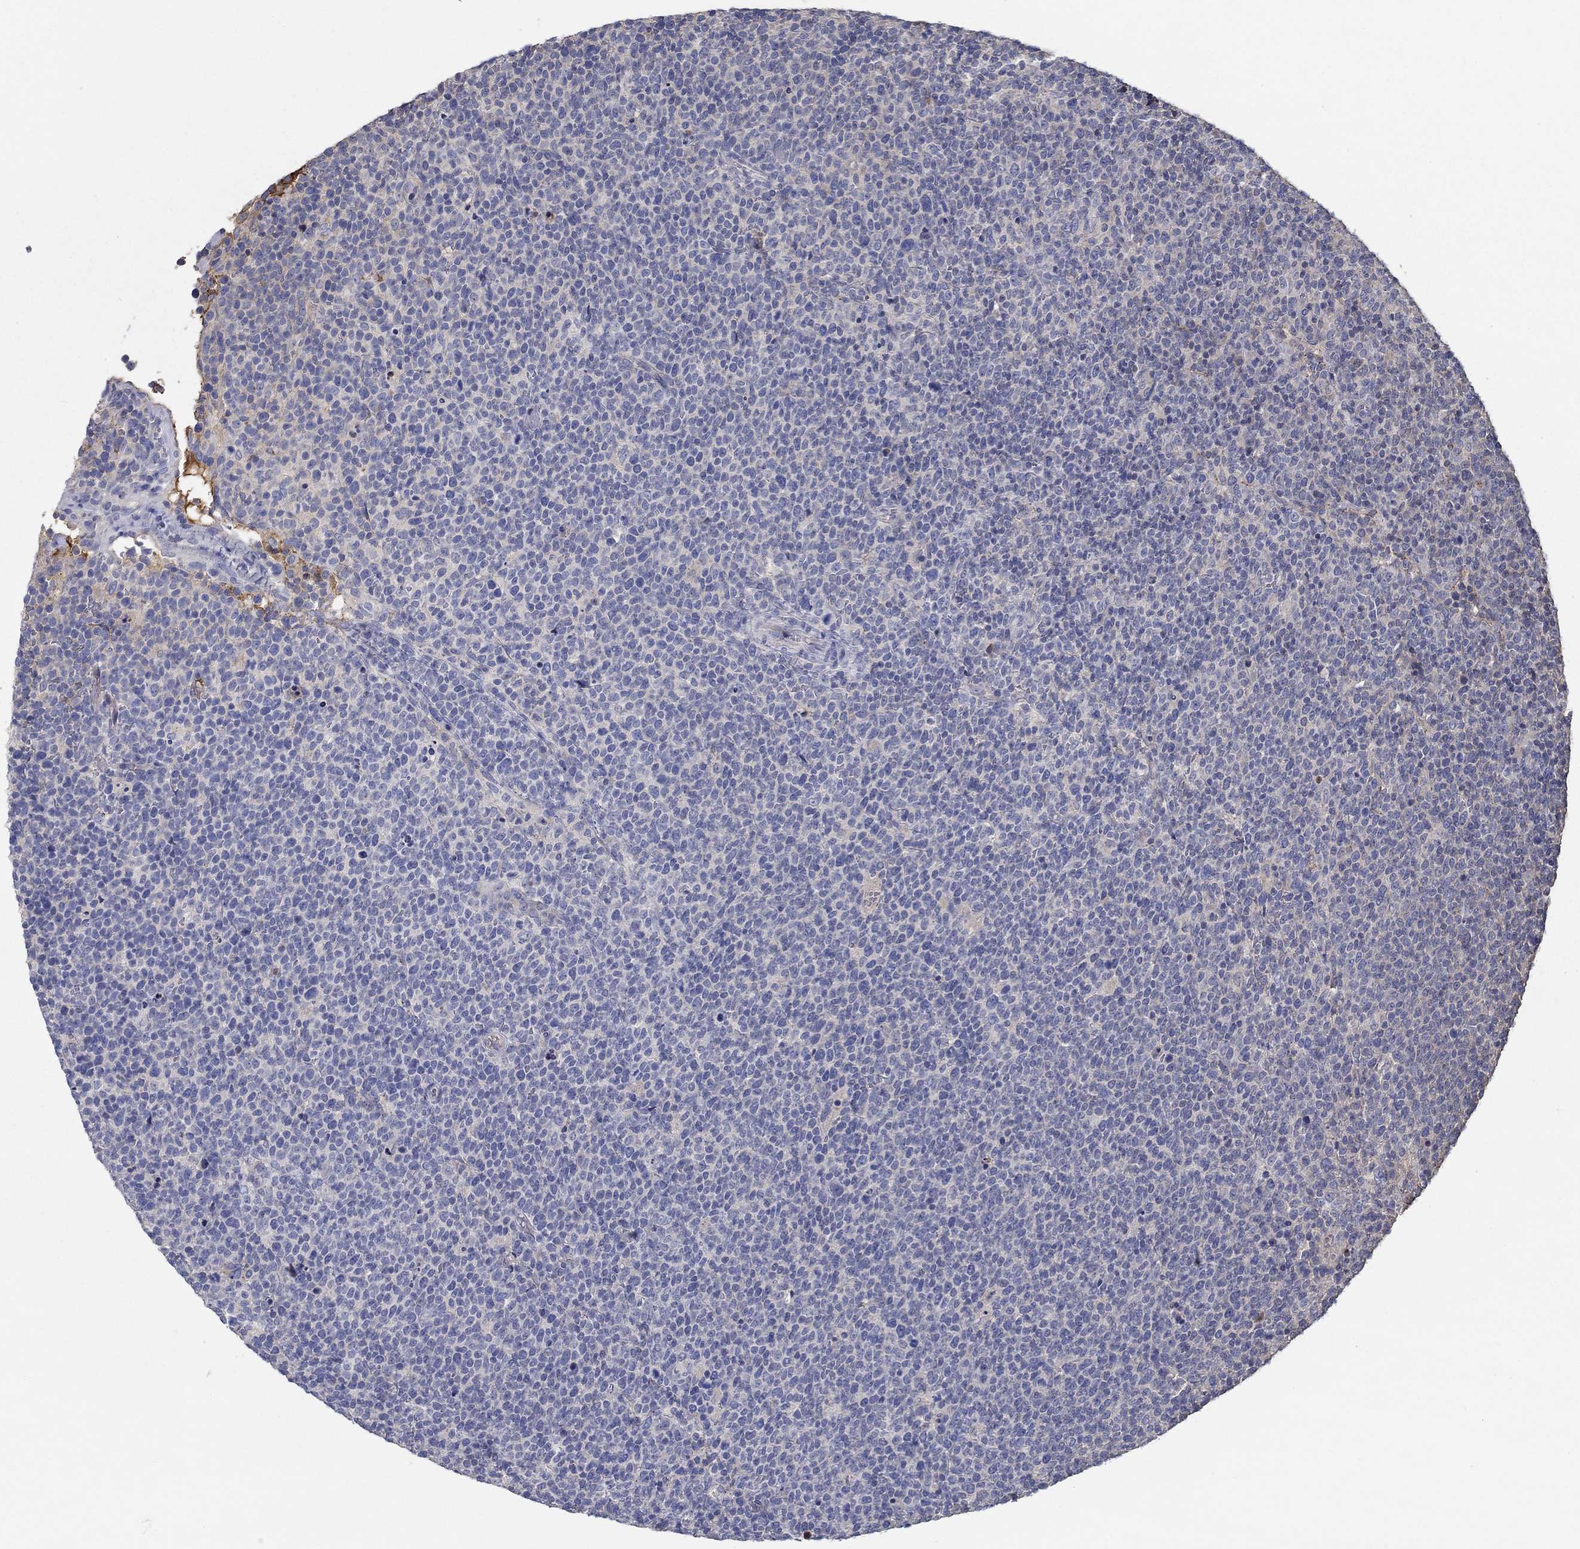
{"staining": {"intensity": "negative", "quantity": "none", "location": "none"}, "tissue": "lymphoma", "cell_type": "Tumor cells", "image_type": "cancer", "snomed": [{"axis": "morphology", "description": "Malignant lymphoma, non-Hodgkin's type, High grade"}, {"axis": "topography", "description": "Lymph node"}], "caption": "Protein analysis of lymphoma shows no significant positivity in tumor cells.", "gene": "IL10", "patient": {"sex": "male", "age": 61}}